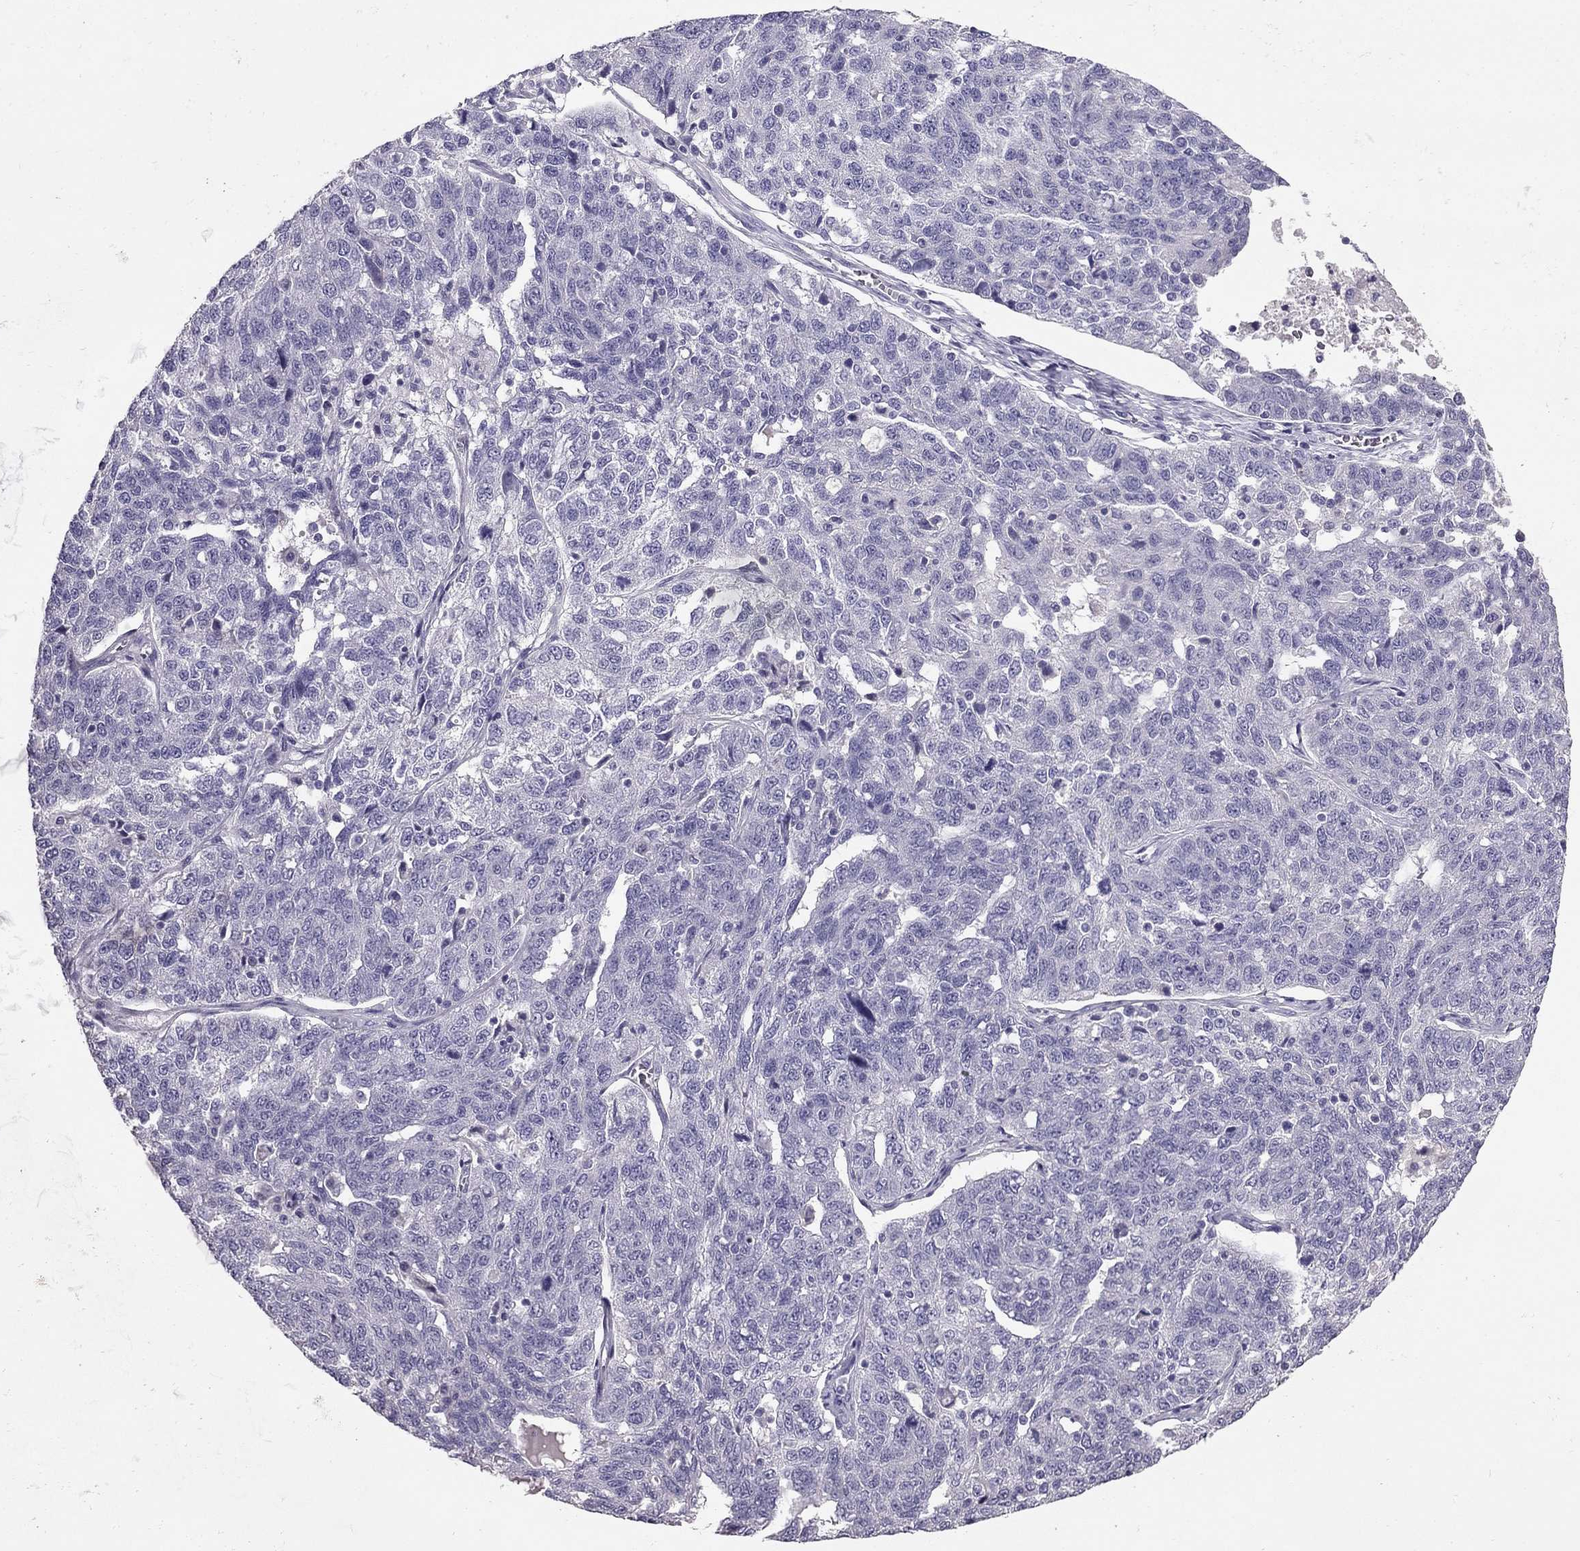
{"staining": {"intensity": "negative", "quantity": "none", "location": "none"}, "tissue": "ovarian cancer", "cell_type": "Tumor cells", "image_type": "cancer", "snomed": [{"axis": "morphology", "description": "Cystadenocarcinoma, serous, NOS"}, {"axis": "topography", "description": "Ovary"}], "caption": "Ovarian cancer (serous cystadenocarcinoma) was stained to show a protein in brown. There is no significant expression in tumor cells.", "gene": "RHO", "patient": {"sex": "female", "age": 71}}